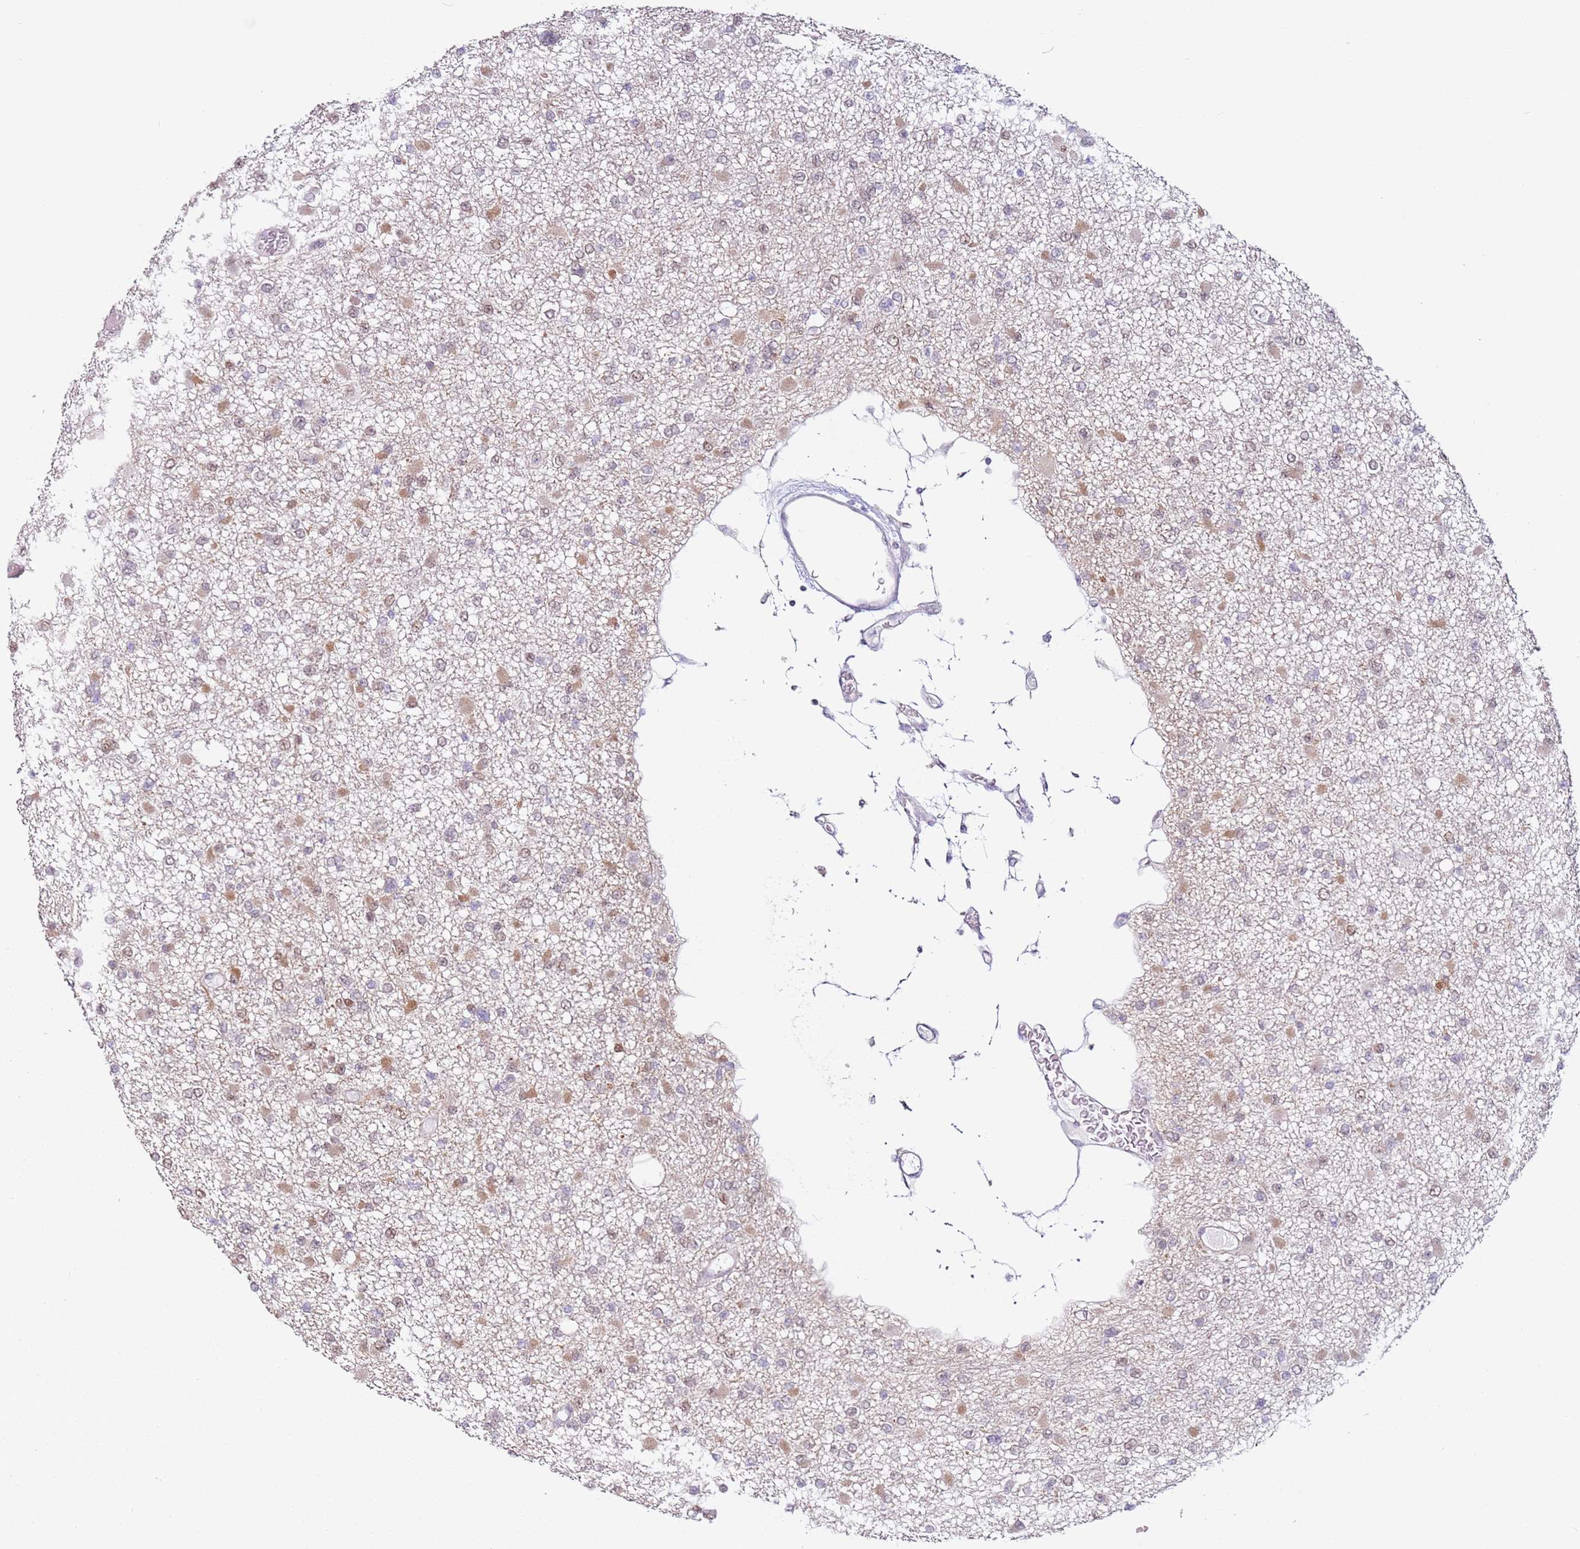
{"staining": {"intensity": "weak", "quantity": "25%-75%", "location": "cytoplasmic/membranous,nuclear"}, "tissue": "glioma", "cell_type": "Tumor cells", "image_type": "cancer", "snomed": [{"axis": "morphology", "description": "Glioma, malignant, Low grade"}, {"axis": "topography", "description": "Brain"}], "caption": "IHC of human glioma demonstrates low levels of weak cytoplasmic/membranous and nuclear positivity in approximately 25%-75% of tumor cells.", "gene": "PSMD4", "patient": {"sex": "female", "age": 22}}